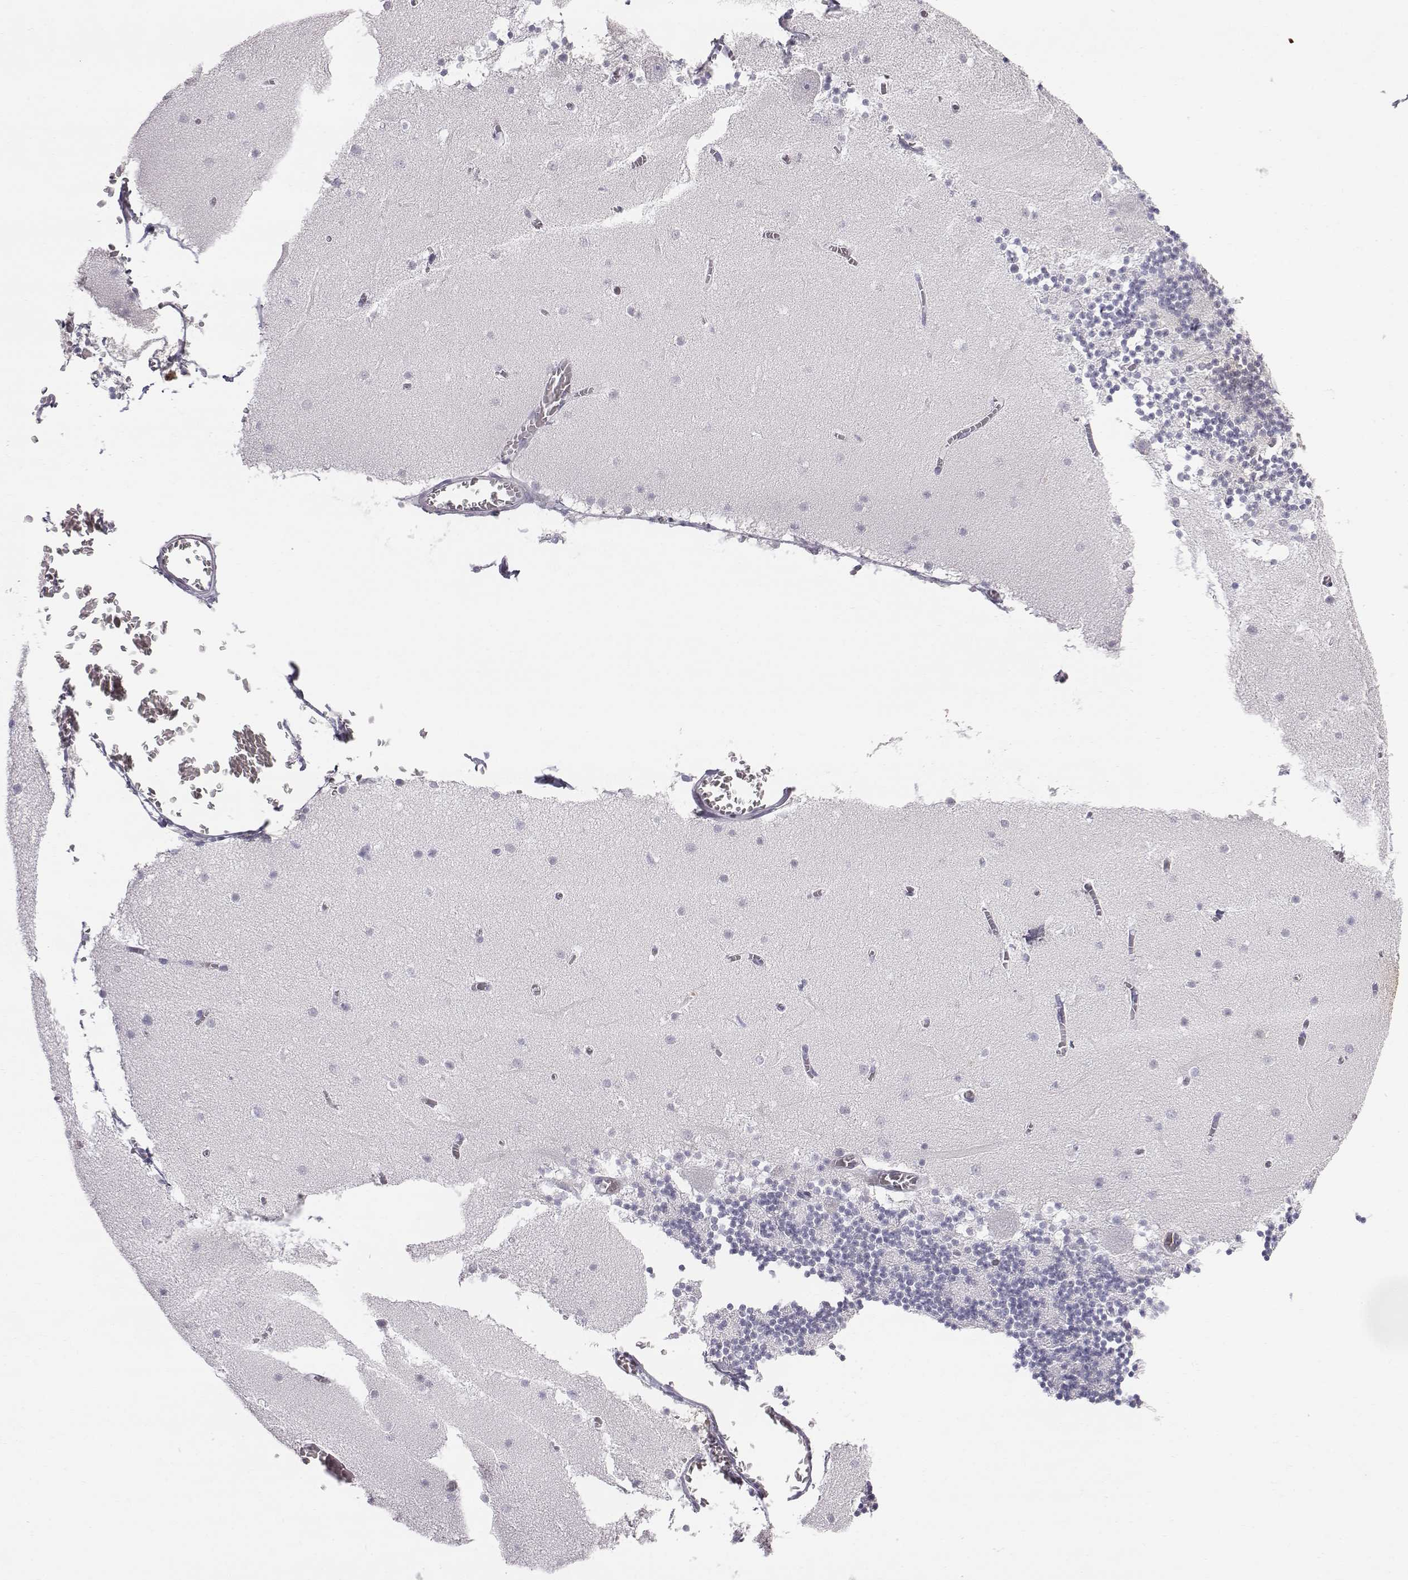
{"staining": {"intensity": "negative", "quantity": "none", "location": "none"}, "tissue": "cerebellum", "cell_type": "Cells in granular layer", "image_type": "normal", "snomed": [{"axis": "morphology", "description": "Normal tissue, NOS"}, {"axis": "topography", "description": "Cerebellum"}], "caption": "Immunohistochemistry histopathology image of benign cerebellum: human cerebellum stained with DAB demonstrates no significant protein positivity in cells in granular layer.", "gene": "C6orf58", "patient": {"sex": "female", "age": 28}}